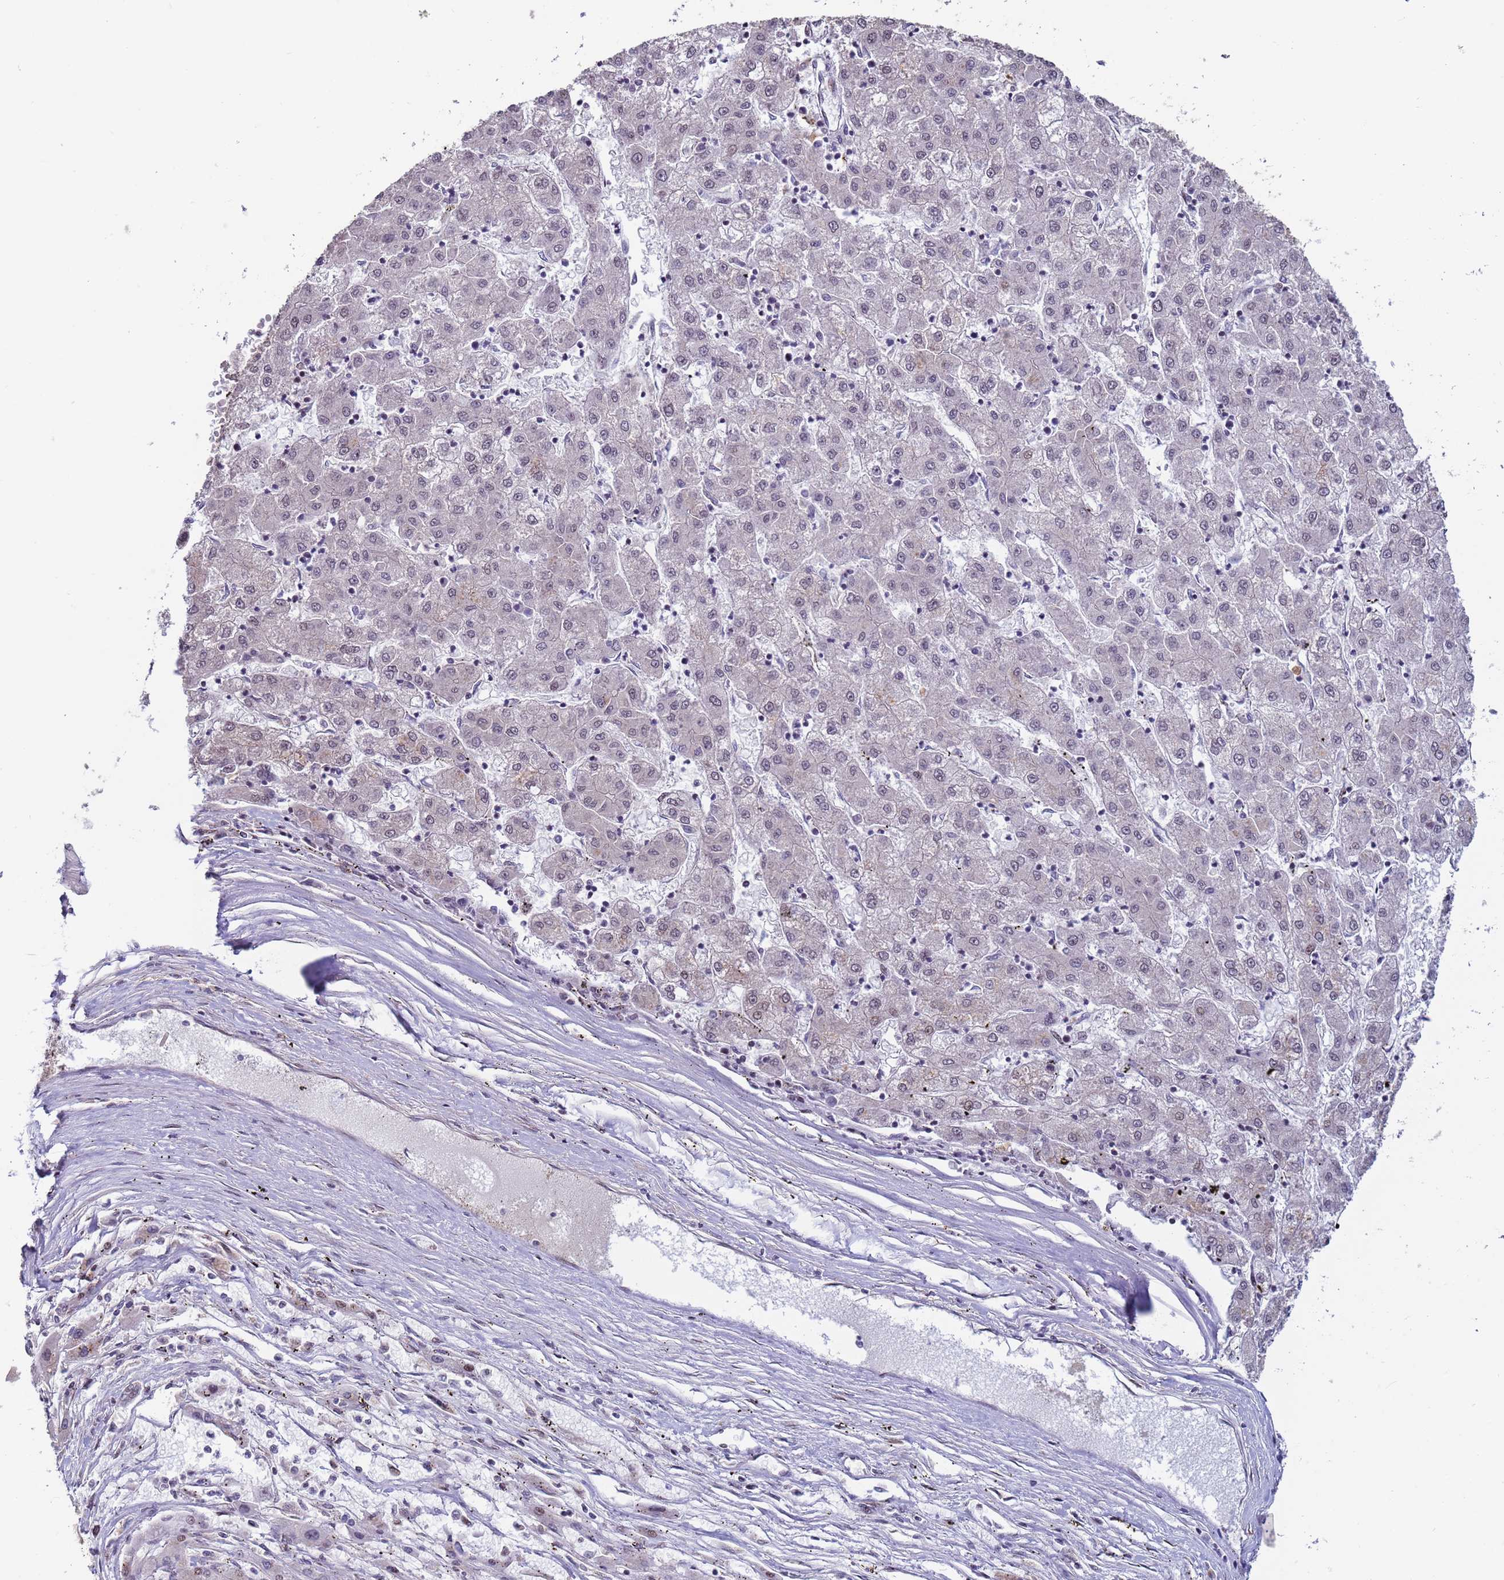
{"staining": {"intensity": "weak", "quantity": "<25%", "location": "nuclear"}, "tissue": "liver cancer", "cell_type": "Tumor cells", "image_type": "cancer", "snomed": [{"axis": "morphology", "description": "Carcinoma, Hepatocellular, NOS"}, {"axis": "topography", "description": "Liver"}], "caption": "The image exhibits no staining of tumor cells in hepatocellular carcinoma (liver).", "gene": "HGH1", "patient": {"sex": "male", "age": 72}}